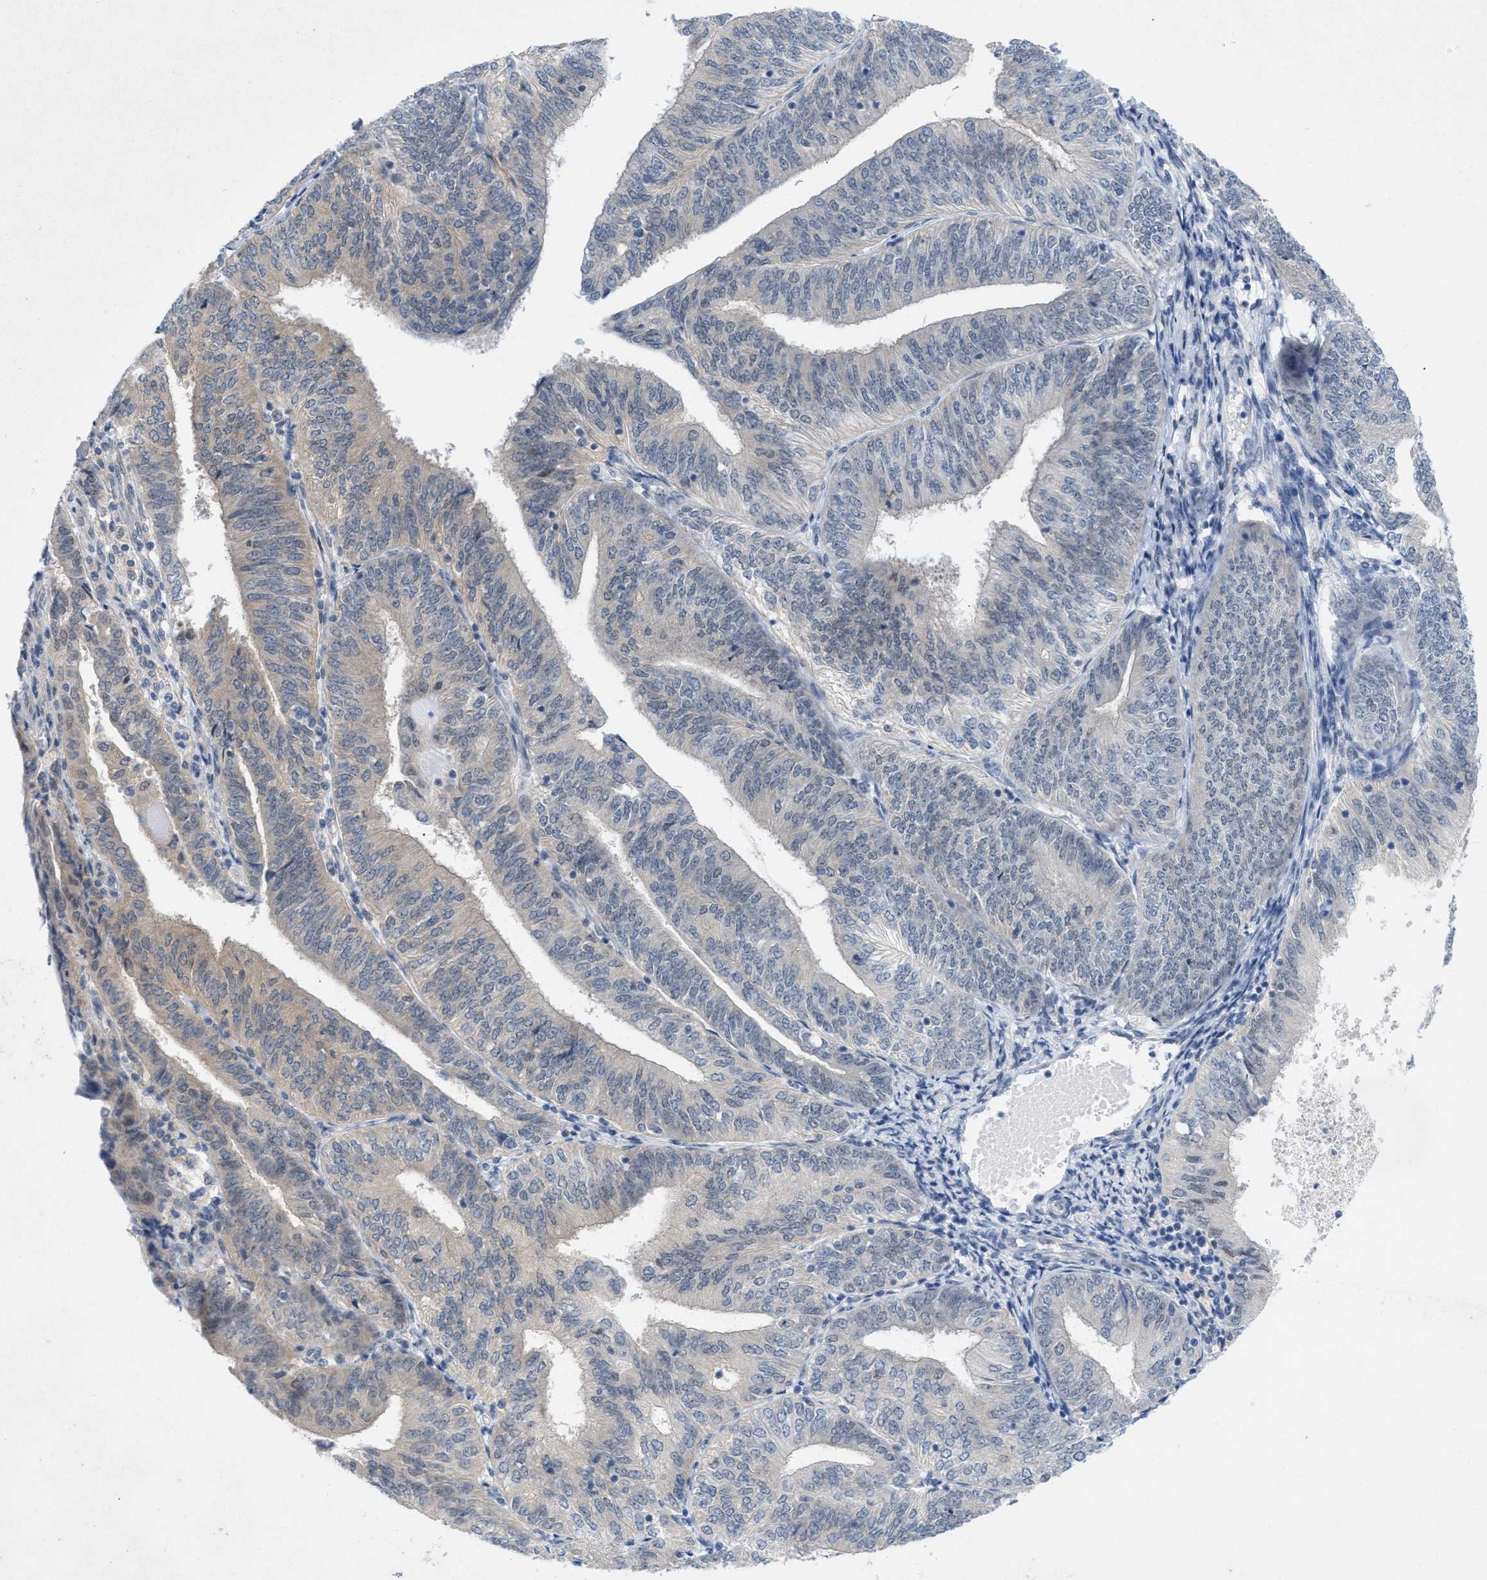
{"staining": {"intensity": "negative", "quantity": "none", "location": "none"}, "tissue": "endometrial cancer", "cell_type": "Tumor cells", "image_type": "cancer", "snomed": [{"axis": "morphology", "description": "Adenocarcinoma, NOS"}, {"axis": "topography", "description": "Endometrium"}], "caption": "Protein analysis of adenocarcinoma (endometrial) demonstrates no significant staining in tumor cells.", "gene": "WIPI2", "patient": {"sex": "female", "age": 58}}